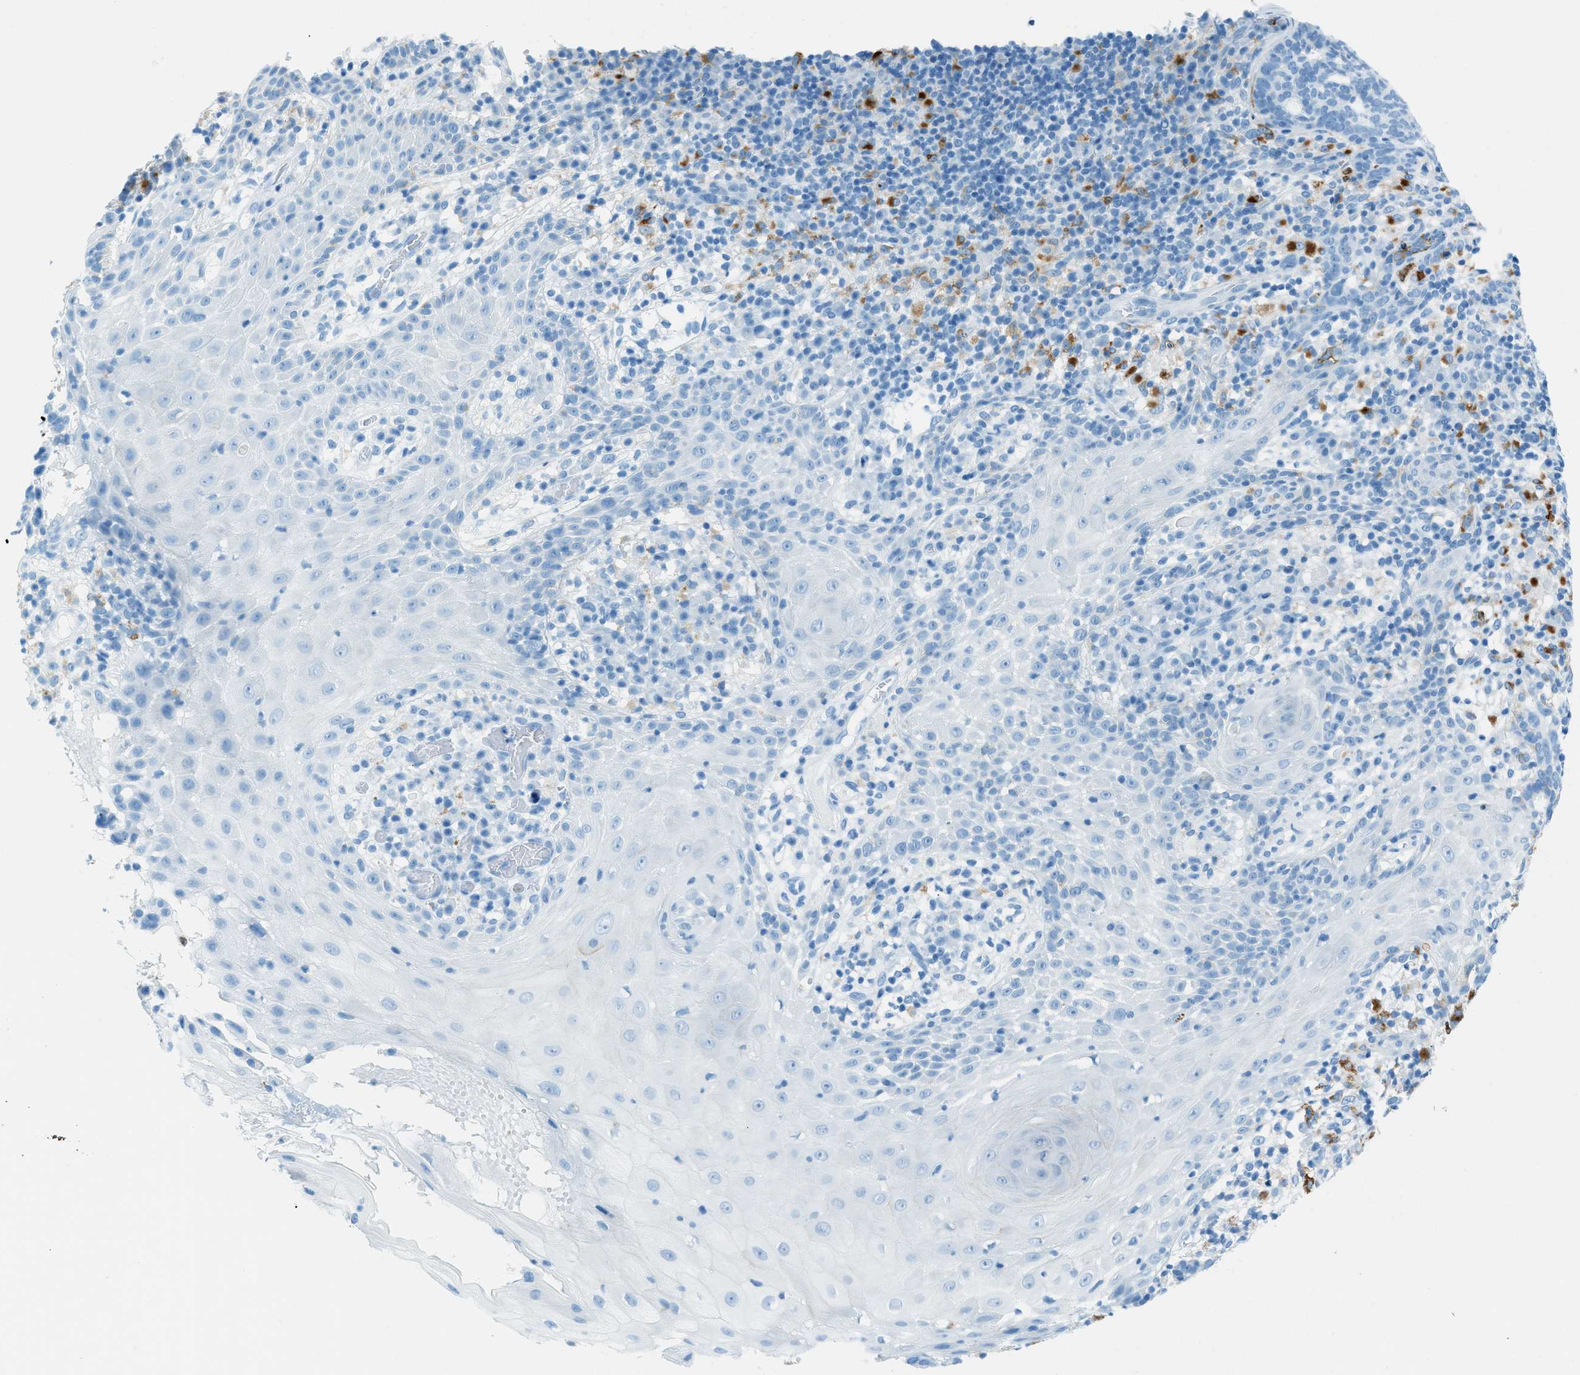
{"staining": {"intensity": "negative", "quantity": "none", "location": "none"}, "tissue": "skin cancer", "cell_type": "Tumor cells", "image_type": "cancer", "snomed": [{"axis": "morphology", "description": "Basal cell carcinoma"}, {"axis": "topography", "description": "Skin"}], "caption": "There is no significant positivity in tumor cells of basal cell carcinoma (skin).", "gene": "C21orf62", "patient": {"sex": "male", "age": 85}}